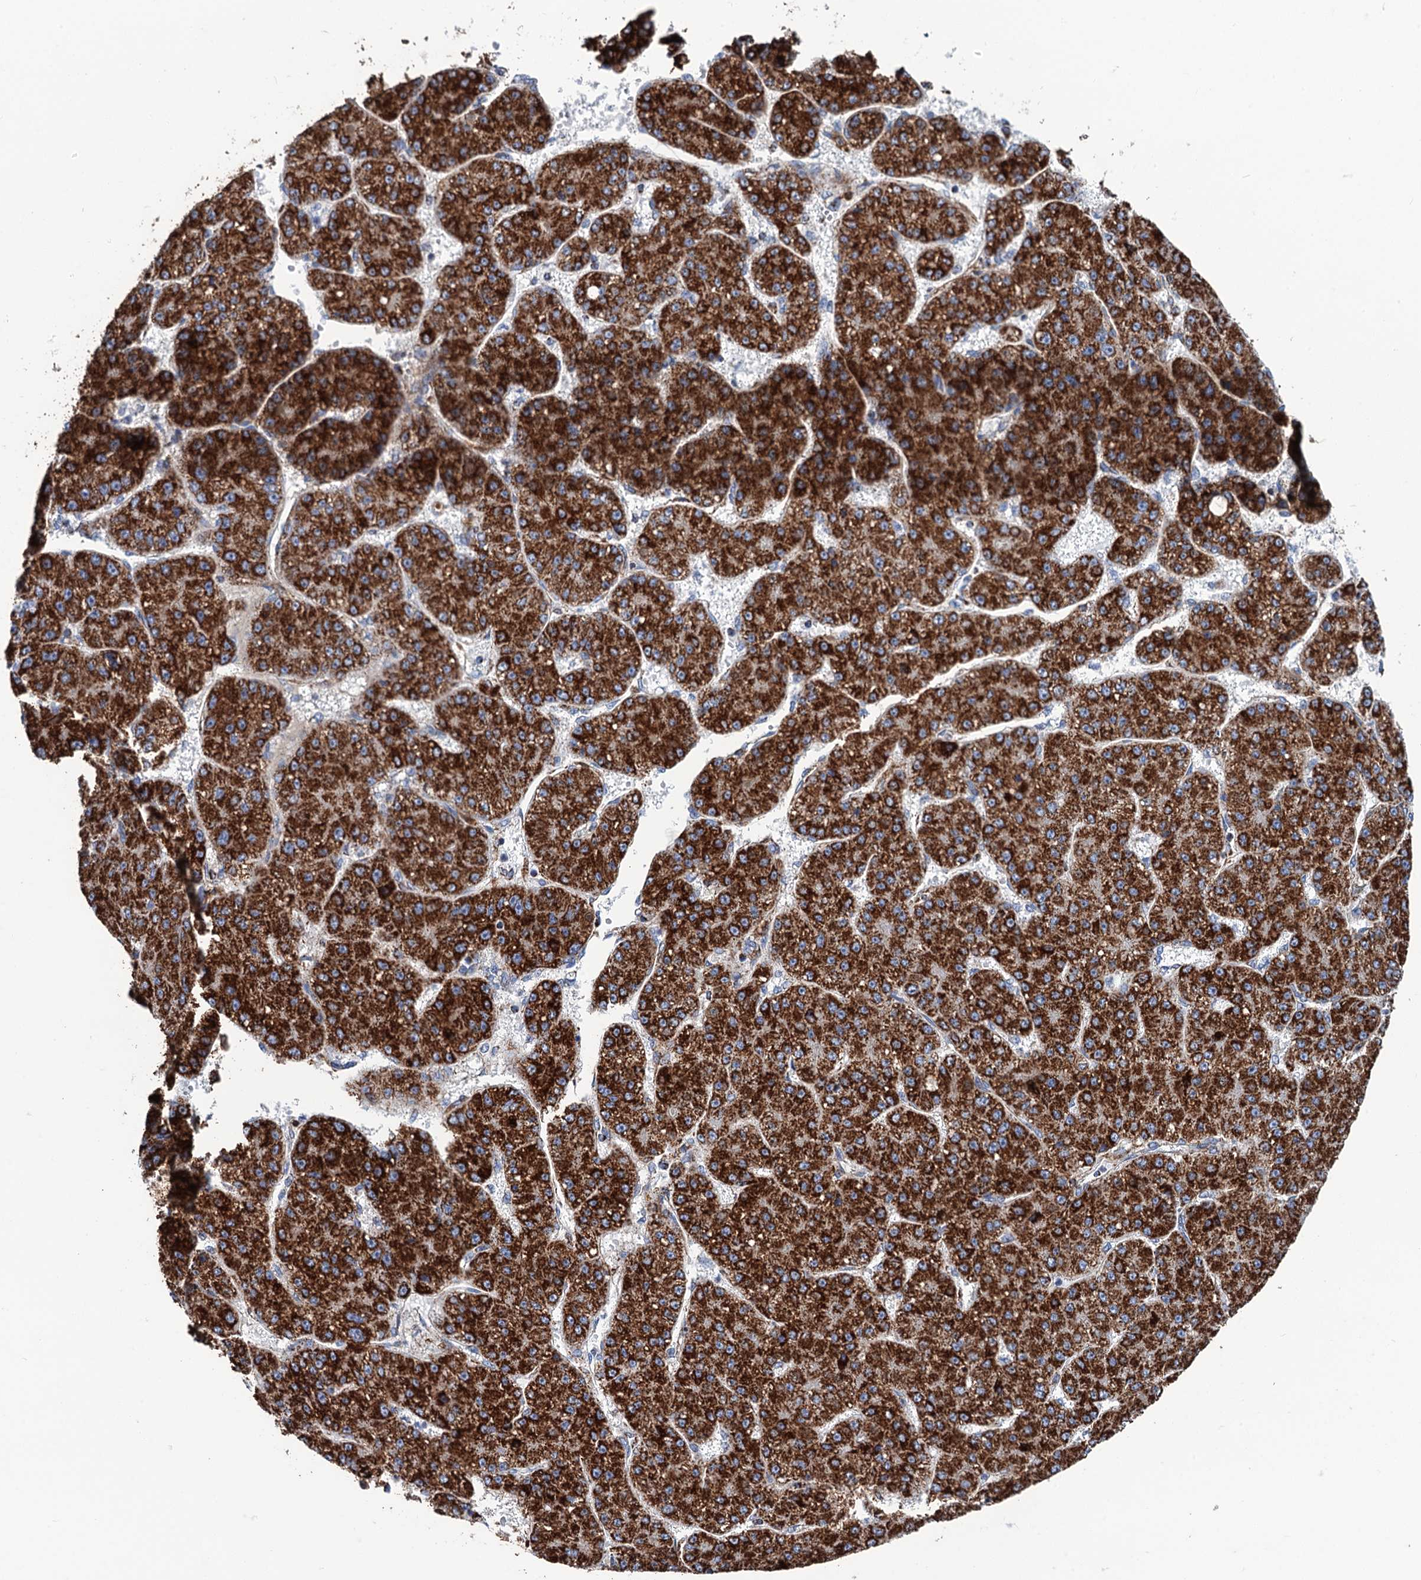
{"staining": {"intensity": "strong", "quantity": ">75%", "location": "cytoplasmic/membranous"}, "tissue": "liver cancer", "cell_type": "Tumor cells", "image_type": "cancer", "snomed": [{"axis": "morphology", "description": "Carcinoma, Hepatocellular, NOS"}, {"axis": "topography", "description": "Liver"}], "caption": "Strong cytoplasmic/membranous staining is identified in approximately >75% of tumor cells in liver cancer (hepatocellular carcinoma). (brown staining indicates protein expression, while blue staining denotes nuclei).", "gene": "IVD", "patient": {"sex": "male", "age": 67}}